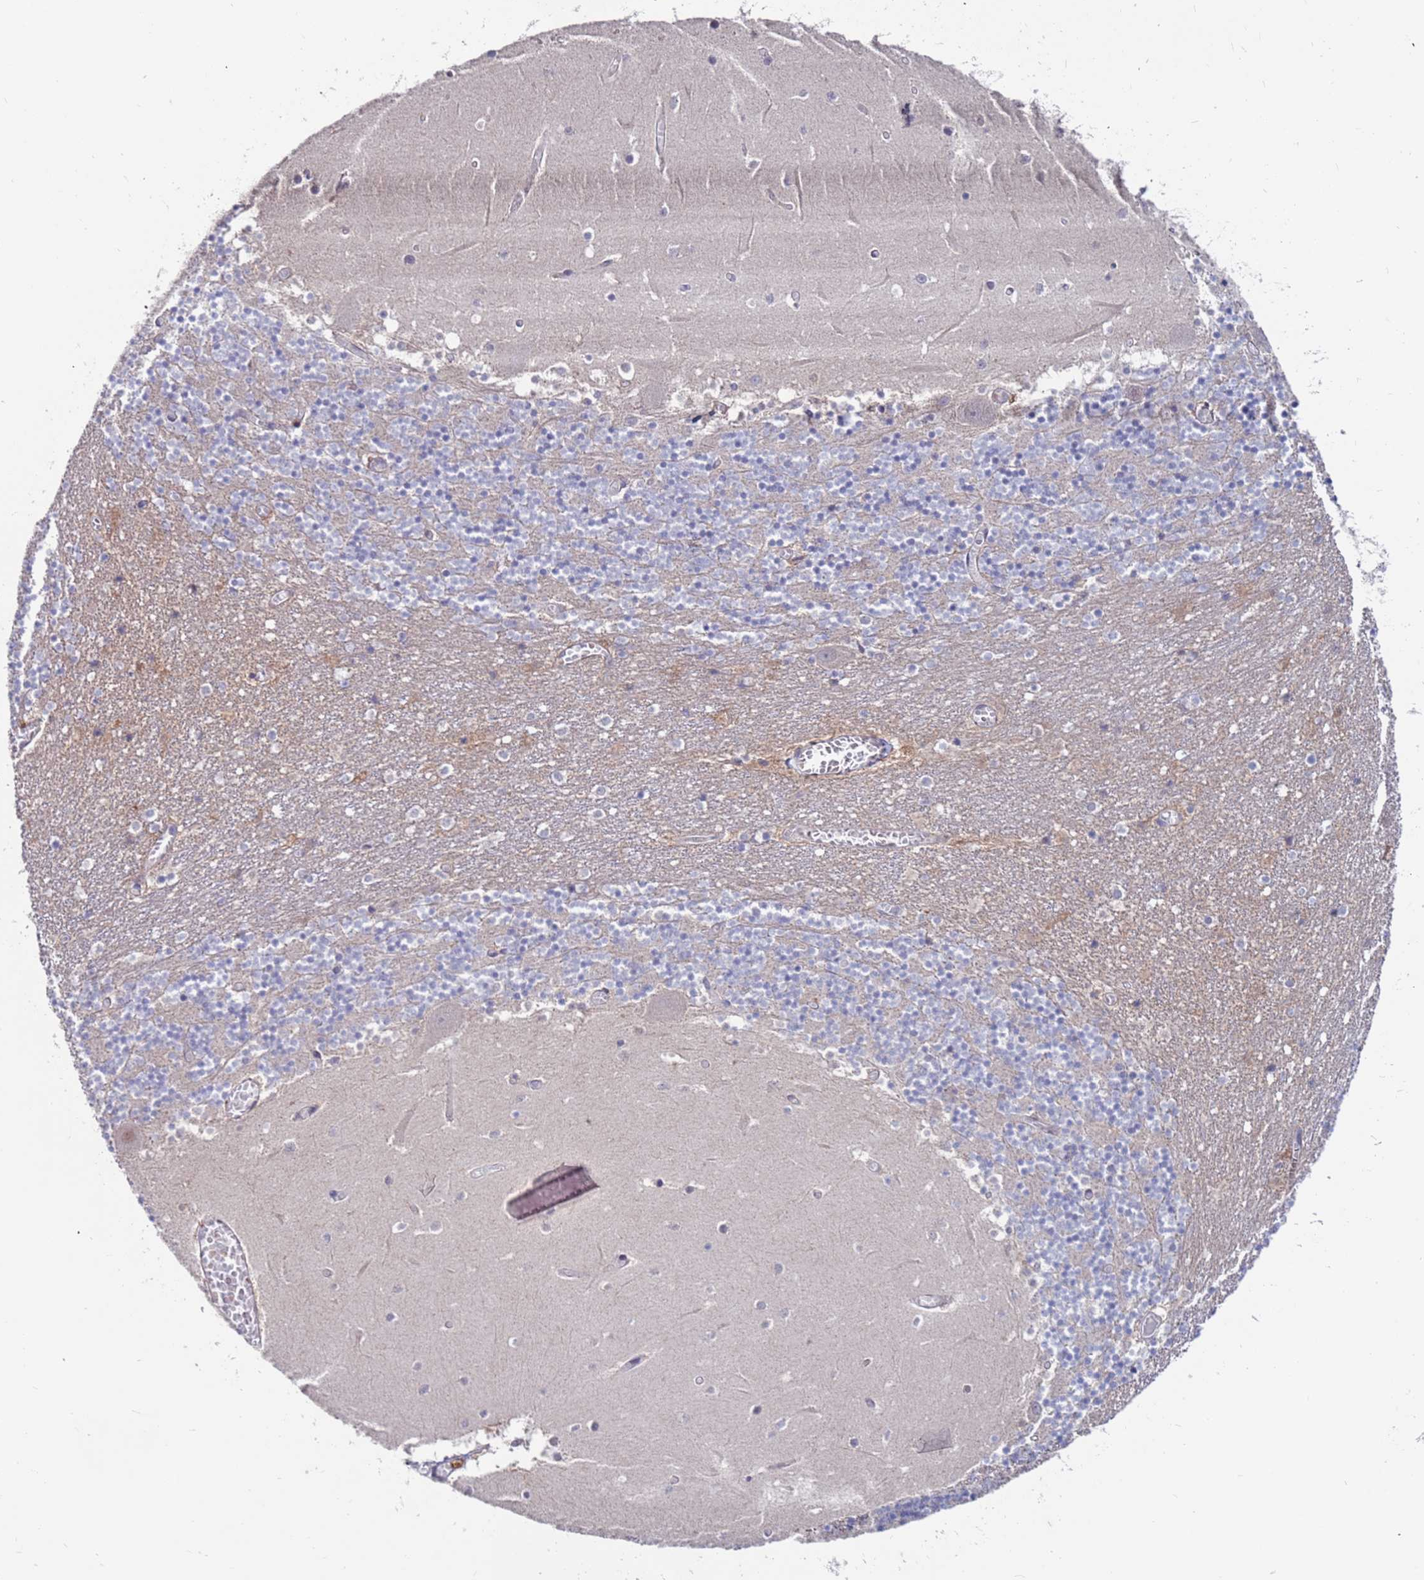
{"staining": {"intensity": "negative", "quantity": "none", "location": "none"}, "tissue": "cerebellum", "cell_type": "Cells in granular layer", "image_type": "normal", "snomed": [{"axis": "morphology", "description": "Normal tissue, NOS"}, {"axis": "topography", "description": "Cerebellum"}], "caption": "A high-resolution image shows immunohistochemistry (IHC) staining of benign cerebellum, which displays no significant staining in cells in granular layer.", "gene": "FBXO27", "patient": {"sex": "female", "age": 28}}